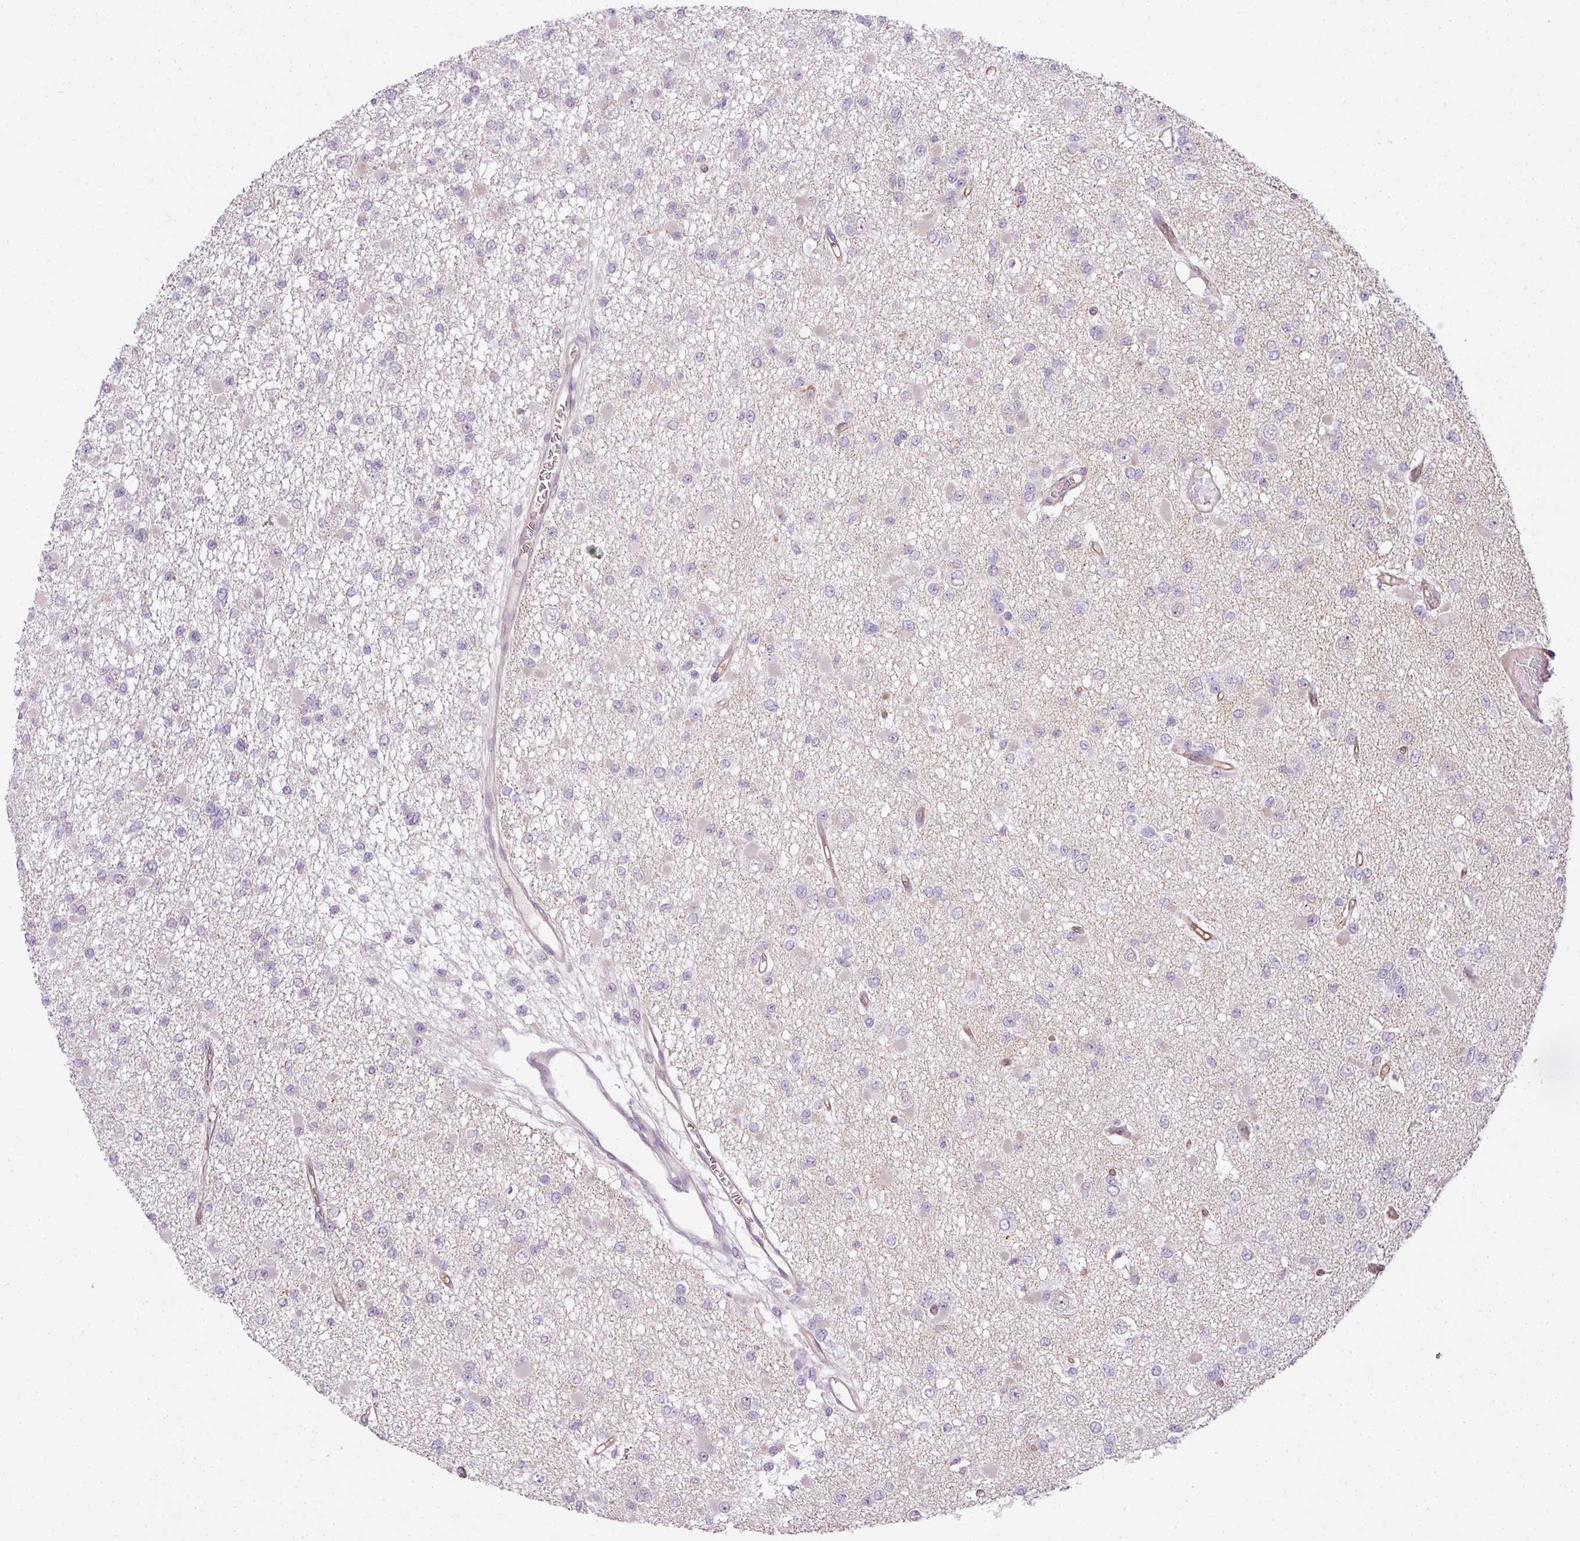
{"staining": {"intensity": "negative", "quantity": "none", "location": "none"}, "tissue": "glioma", "cell_type": "Tumor cells", "image_type": "cancer", "snomed": [{"axis": "morphology", "description": "Glioma, malignant, Low grade"}, {"axis": "topography", "description": "Brain"}], "caption": "This is a histopathology image of immunohistochemistry (IHC) staining of glioma, which shows no positivity in tumor cells. (DAB immunohistochemistry (IHC) visualized using brightfield microscopy, high magnification).", "gene": "LY75", "patient": {"sex": "female", "age": 22}}